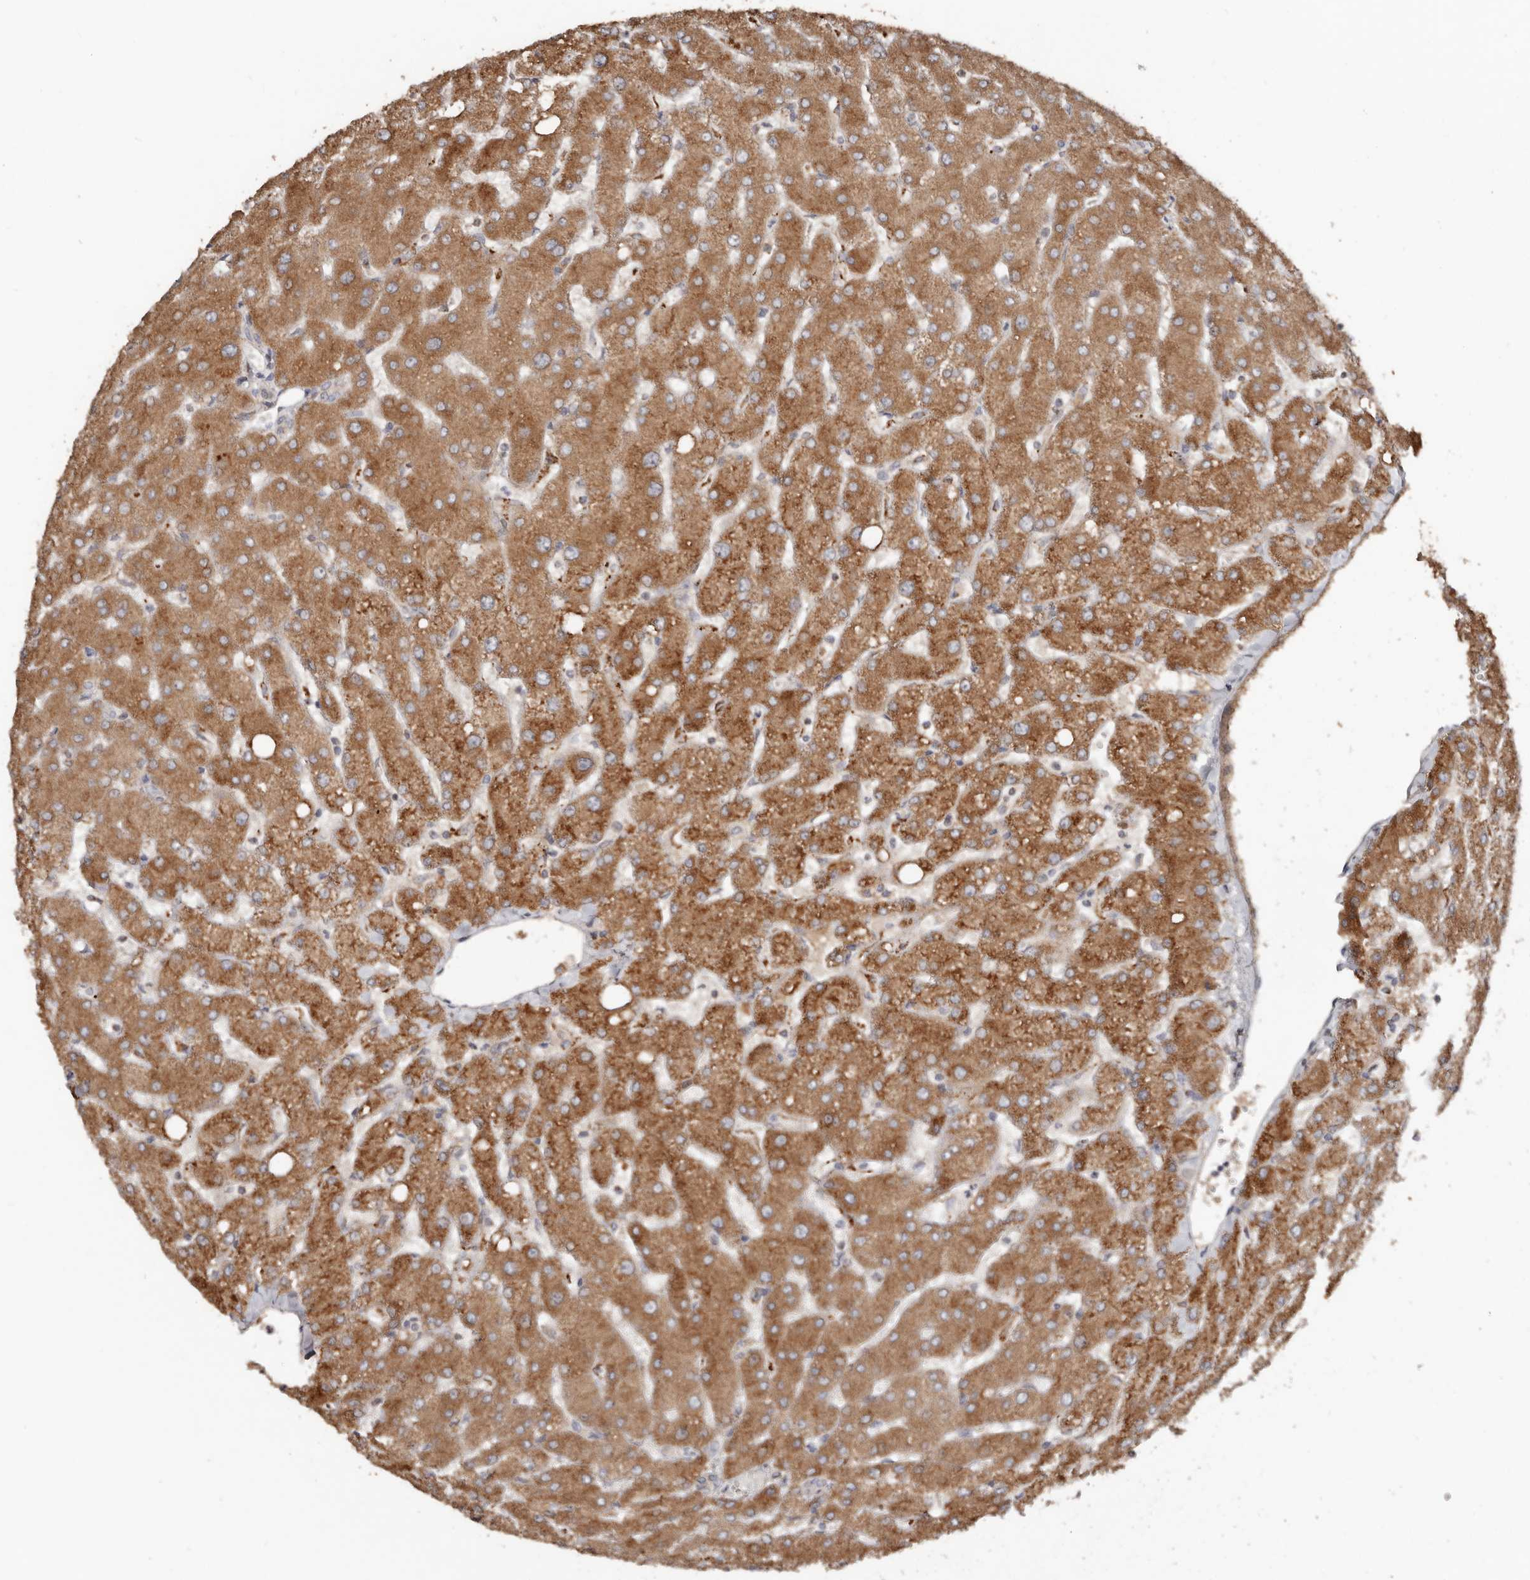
{"staining": {"intensity": "negative", "quantity": "none", "location": "none"}, "tissue": "liver", "cell_type": "Cholangiocytes", "image_type": "normal", "snomed": [{"axis": "morphology", "description": "Normal tissue, NOS"}, {"axis": "topography", "description": "Liver"}], "caption": "Immunohistochemistry photomicrograph of benign human liver stained for a protein (brown), which demonstrates no staining in cholangiocytes.", "gene": "SLC39A2", "patient": {"sex": "female", "age": 54}}